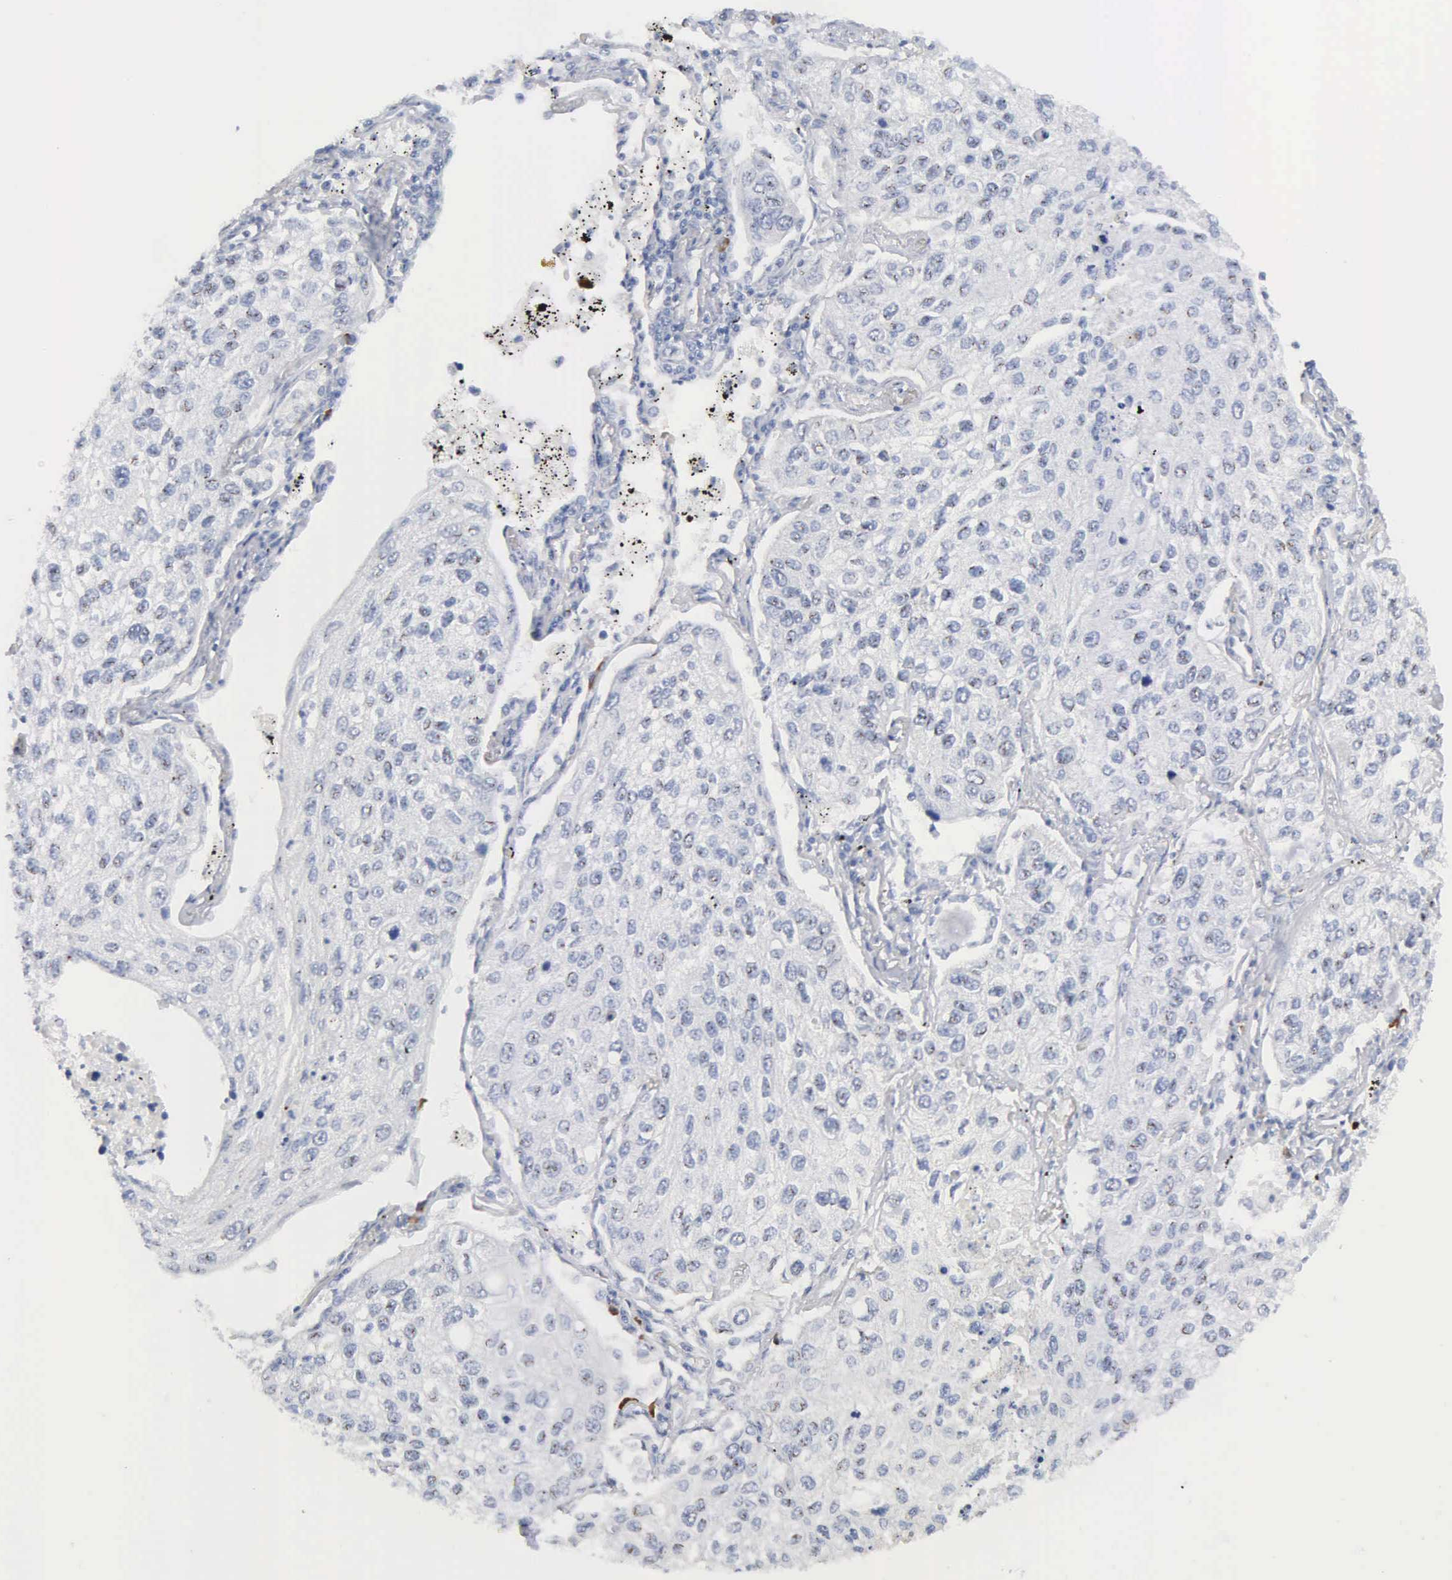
{"staining": {"intensity": "negative", "quantity": "none", "location": "none"}, "tissue": "lung cancer", "cell_type": "Tumor cells", "image_type": "cancer", "snomed": [{"axis": "morphology", "description": "Squamous cell carcinoma, NOS"}, {"axis": "topography", "description": "Lung"}], "caption": "The histopathology image displays no staining of tumor cells in lung cancer (squamous cell carcinoma). (DAB (3,3'-diaminobenzidine) IHC, high magnification).", "gene": "ASPHD2", "patient": {"sex": "male", "age": 75}}